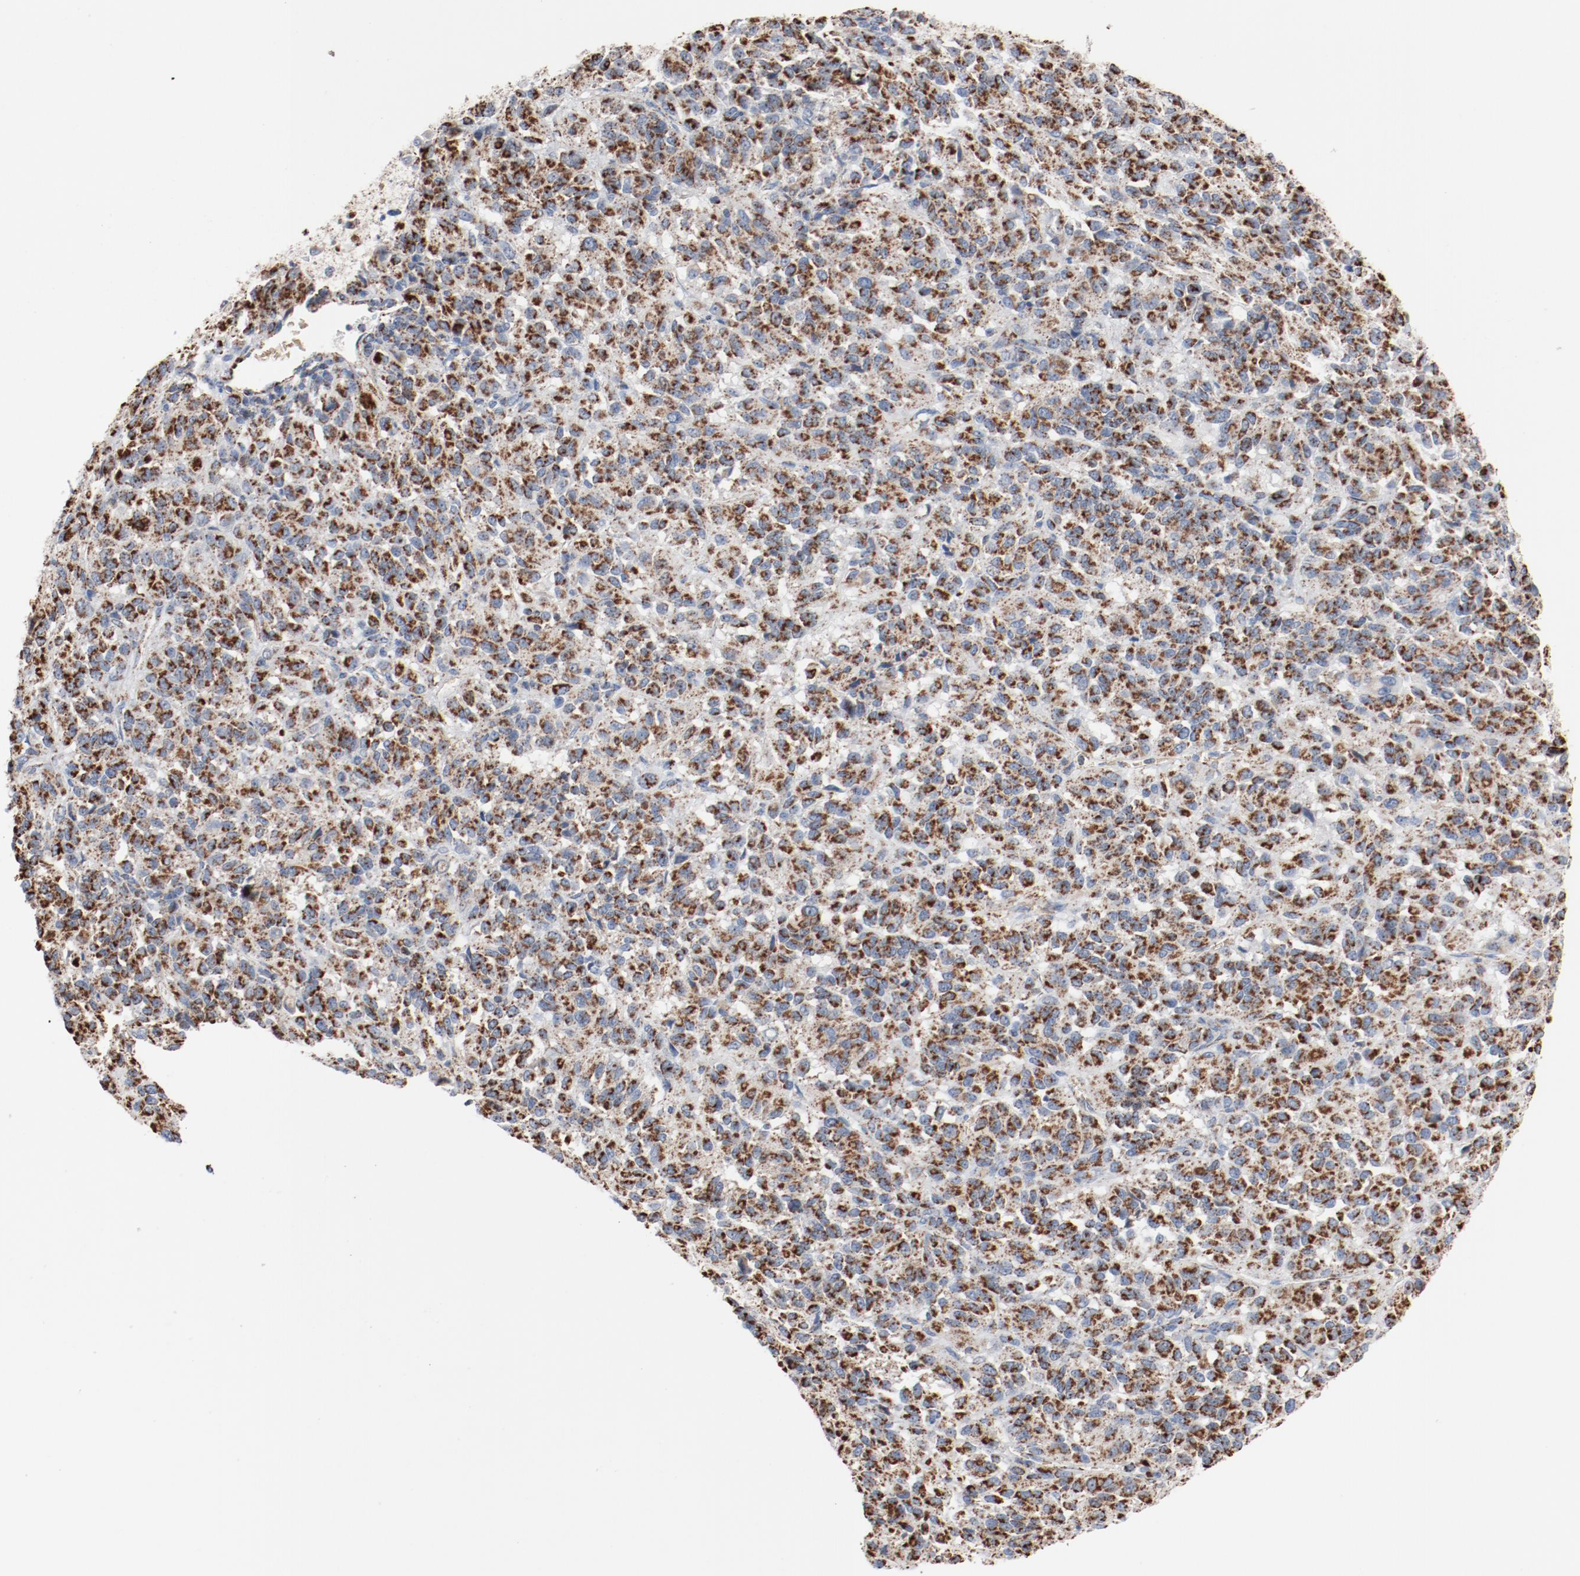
{"staining": {"intensity": "moderate", "quantity": ">75%", "location": "cytoplasmic/membranous"}, "tissue": "melanoma", "cell_type": "Tumor cells", "image_type": "cancer", "snomed": [{"axis": "morphology", "description": "Malignant melanoma, Metastatic site"}, {"axis": "topography", "description": "Lung"}], "caption": "Malignant melanoma (metastatic site) stained with a protein marker demonstrates moderate staining in tumor cells.", "gene": "NDUFB8", "patient": {"sex": "male", "age": 64}}